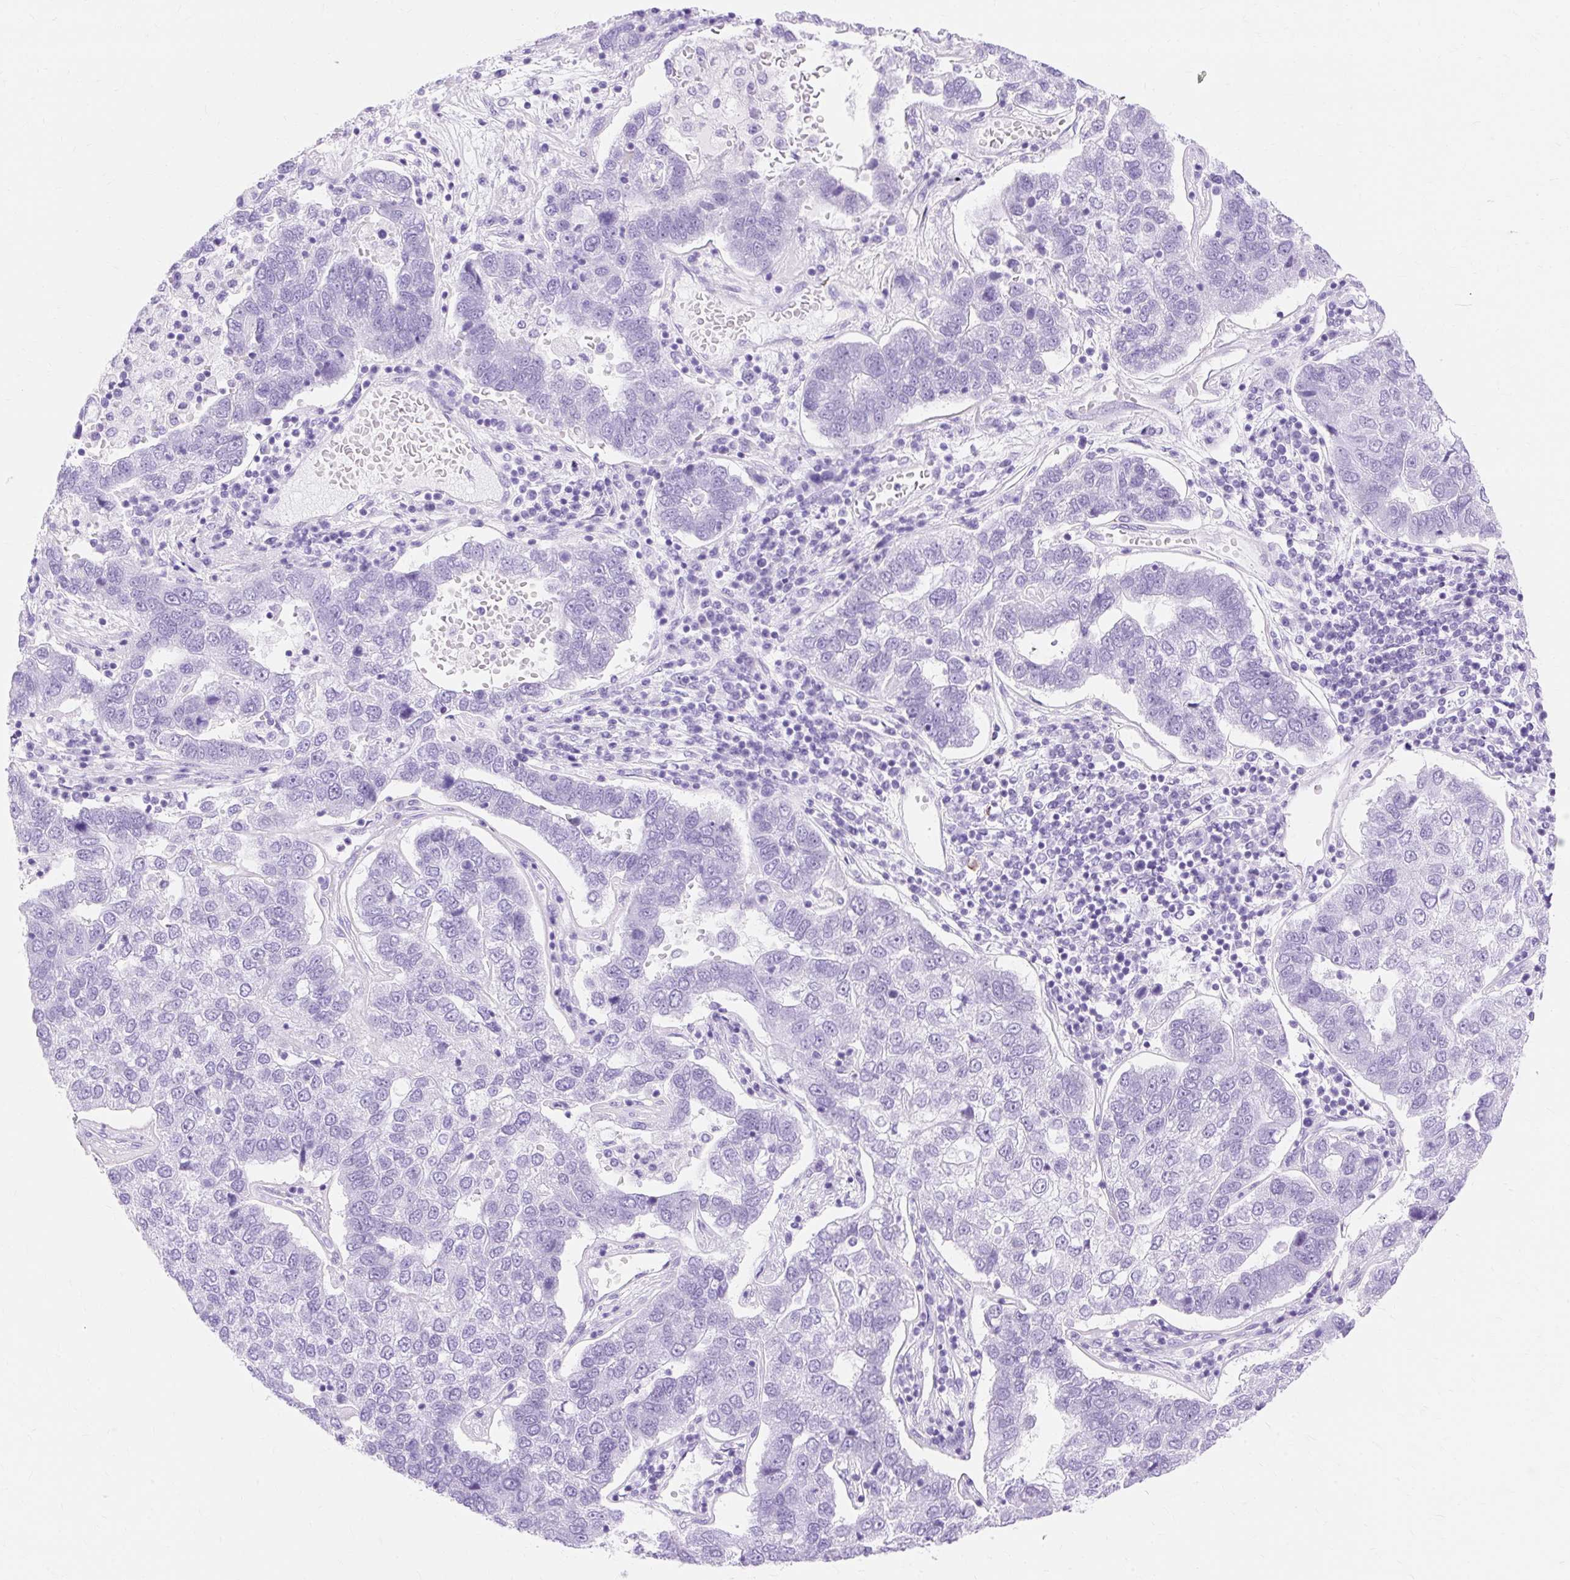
{"staining": {"intensity": "negative", "quantity": "none", "location": "none"}, "tissue": "pancreatic cancer", "cell_type": "Tumor cells", "image_type": "cancer", "snomed": [{"axis": "morphology", "description": "Adenocarcinoma, NOS"}, {"axis": "topography", "description": "Pancreas"}], "caption": "This is an IHC histopathology image of pancreatic cancer. There is no positivity in tumor cells.", "gene": "MBP", "patient": {"sex": "female", "age": 61}}